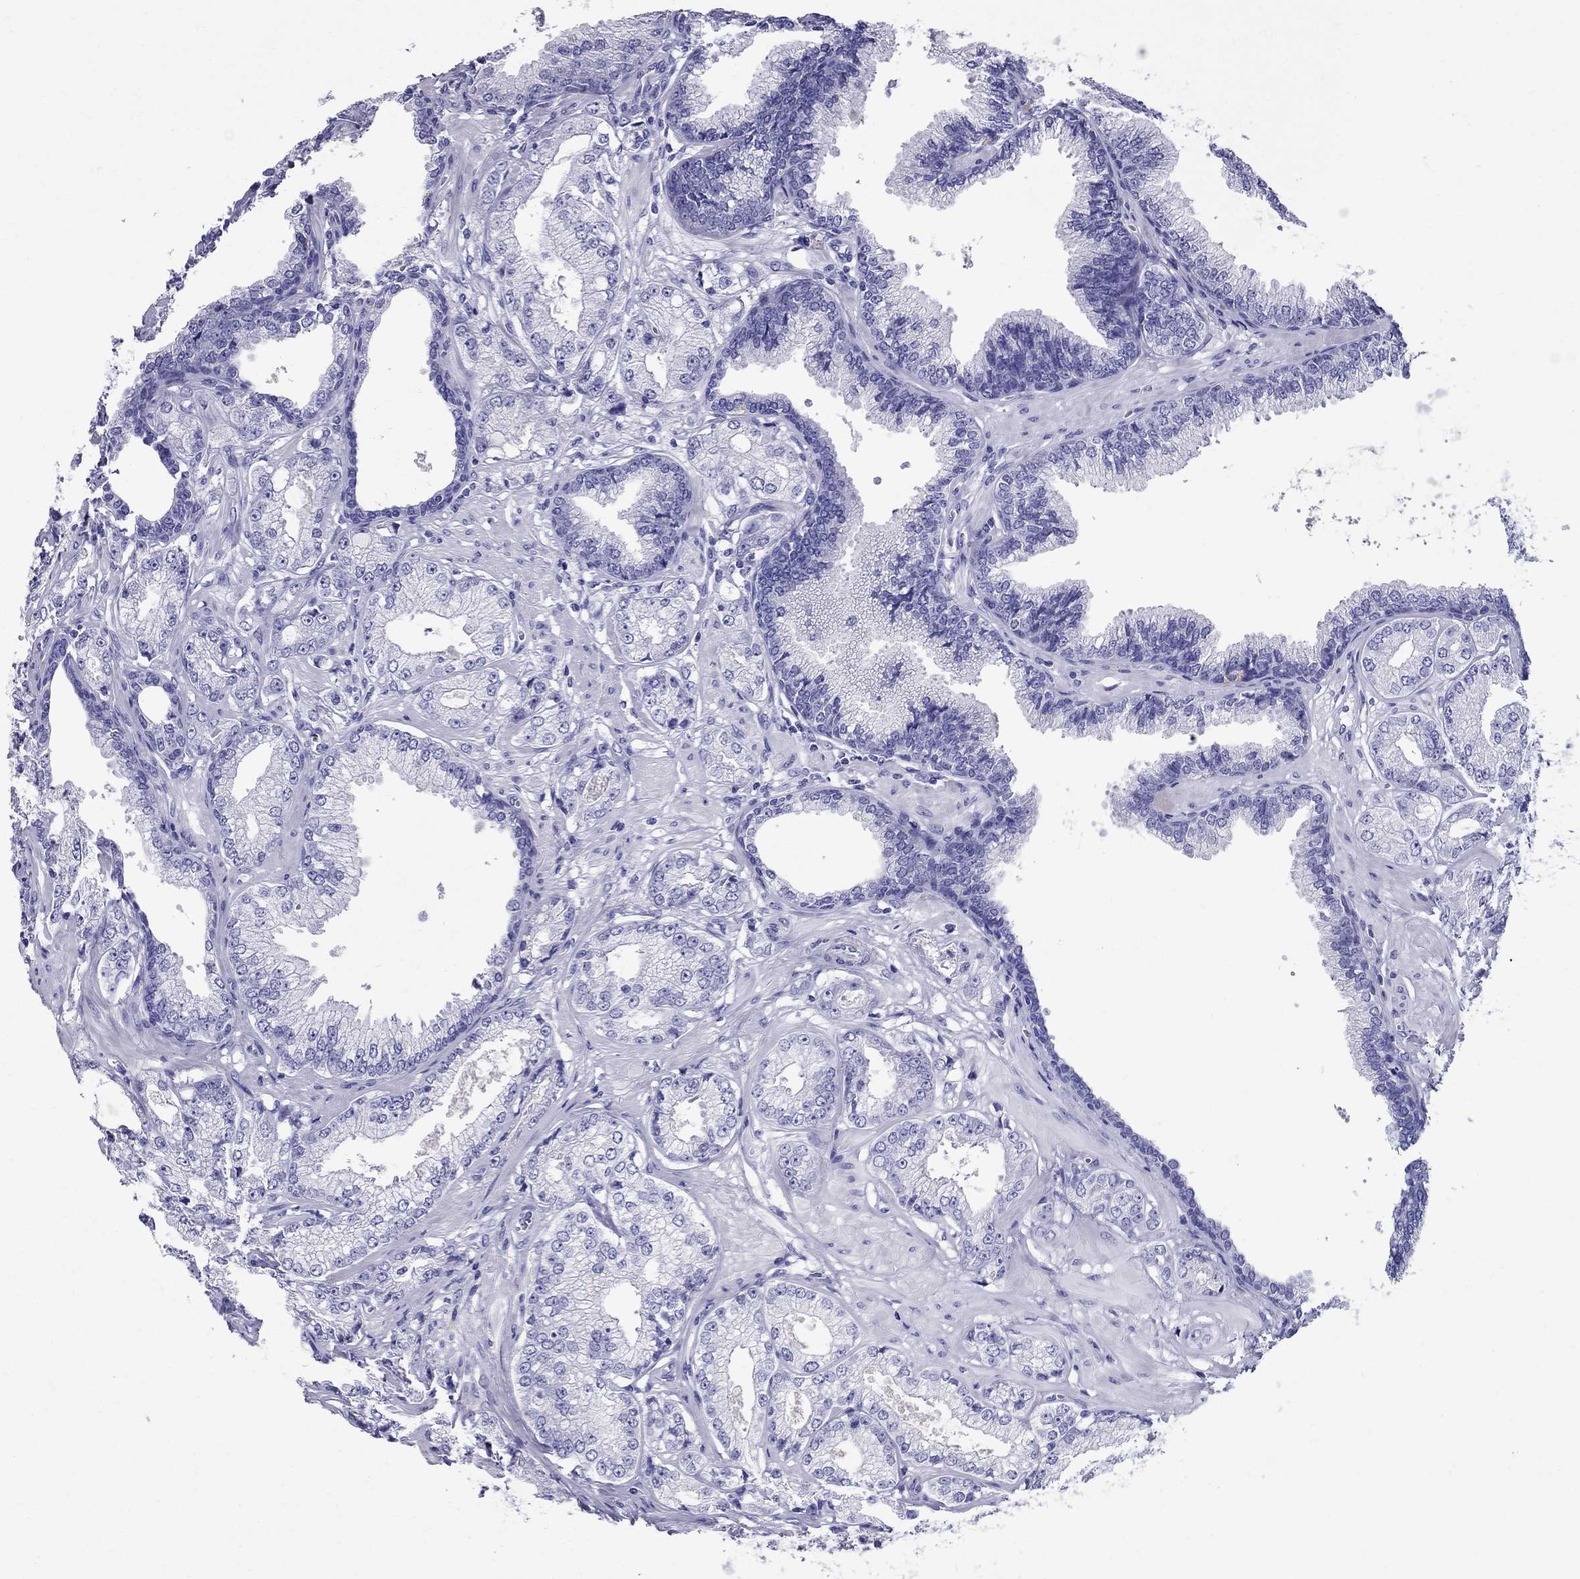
{"staining": {"intensity": "negative", "quantity": "none", "location": "none"}, "tissue": "prostate cancer", "cell_type": "Tumor cells", "image_type": "cancer", "snomed": [{"axis": "morphology", "description": "Adenocarcinoma, NOS"}, {"axis": "topography", "description": "Prostate"}], "caption": "This is a micrograph of IHC staining of prostate cancer (adenocarcinoma), which shows no expression in tumor cells.", "gene": "AVPR1B", "patient": {"sex": "male", "age": 64}}